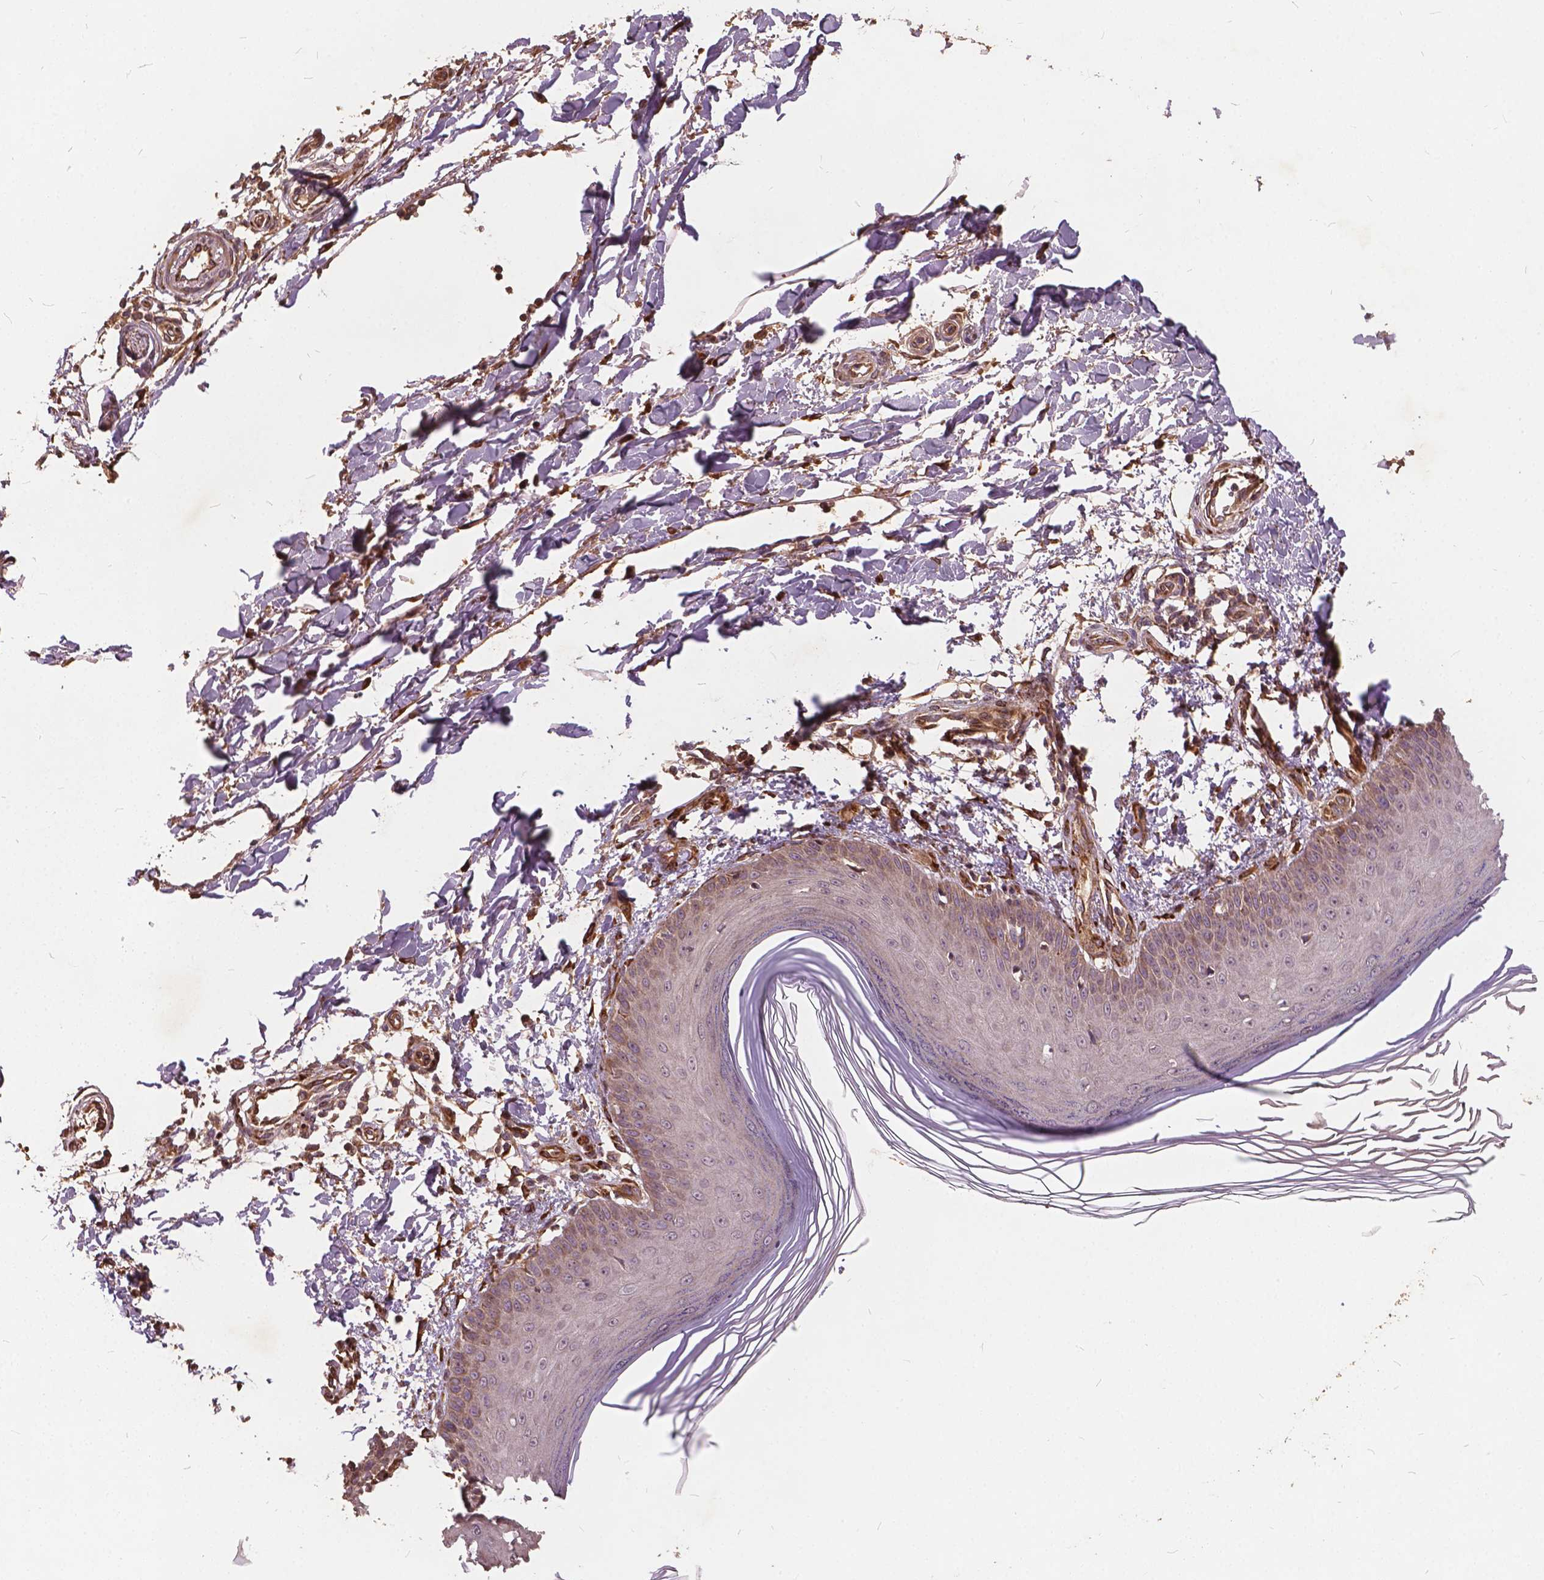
{"staining": {"intensity": "moderate", "quantity": ">75%", "location": "cytoplasmic/membranous"}, "tissue": "skin", "cell_type": "Fibroblasts", "image_type": "normal", "snomed": [{"axis": "morphology", "description": "Normal tissue, NOS"}, {"axis": "topography", "description": "Skin"}], "caption": "About >75% of fibroblasts in unremarkable skin display moderate cytoplasmic/membranous protein expression as visualized by brown immunohistochemical staining.", "gene": "UBXN2A", "patient": {"sex": "female", "age": 62}}